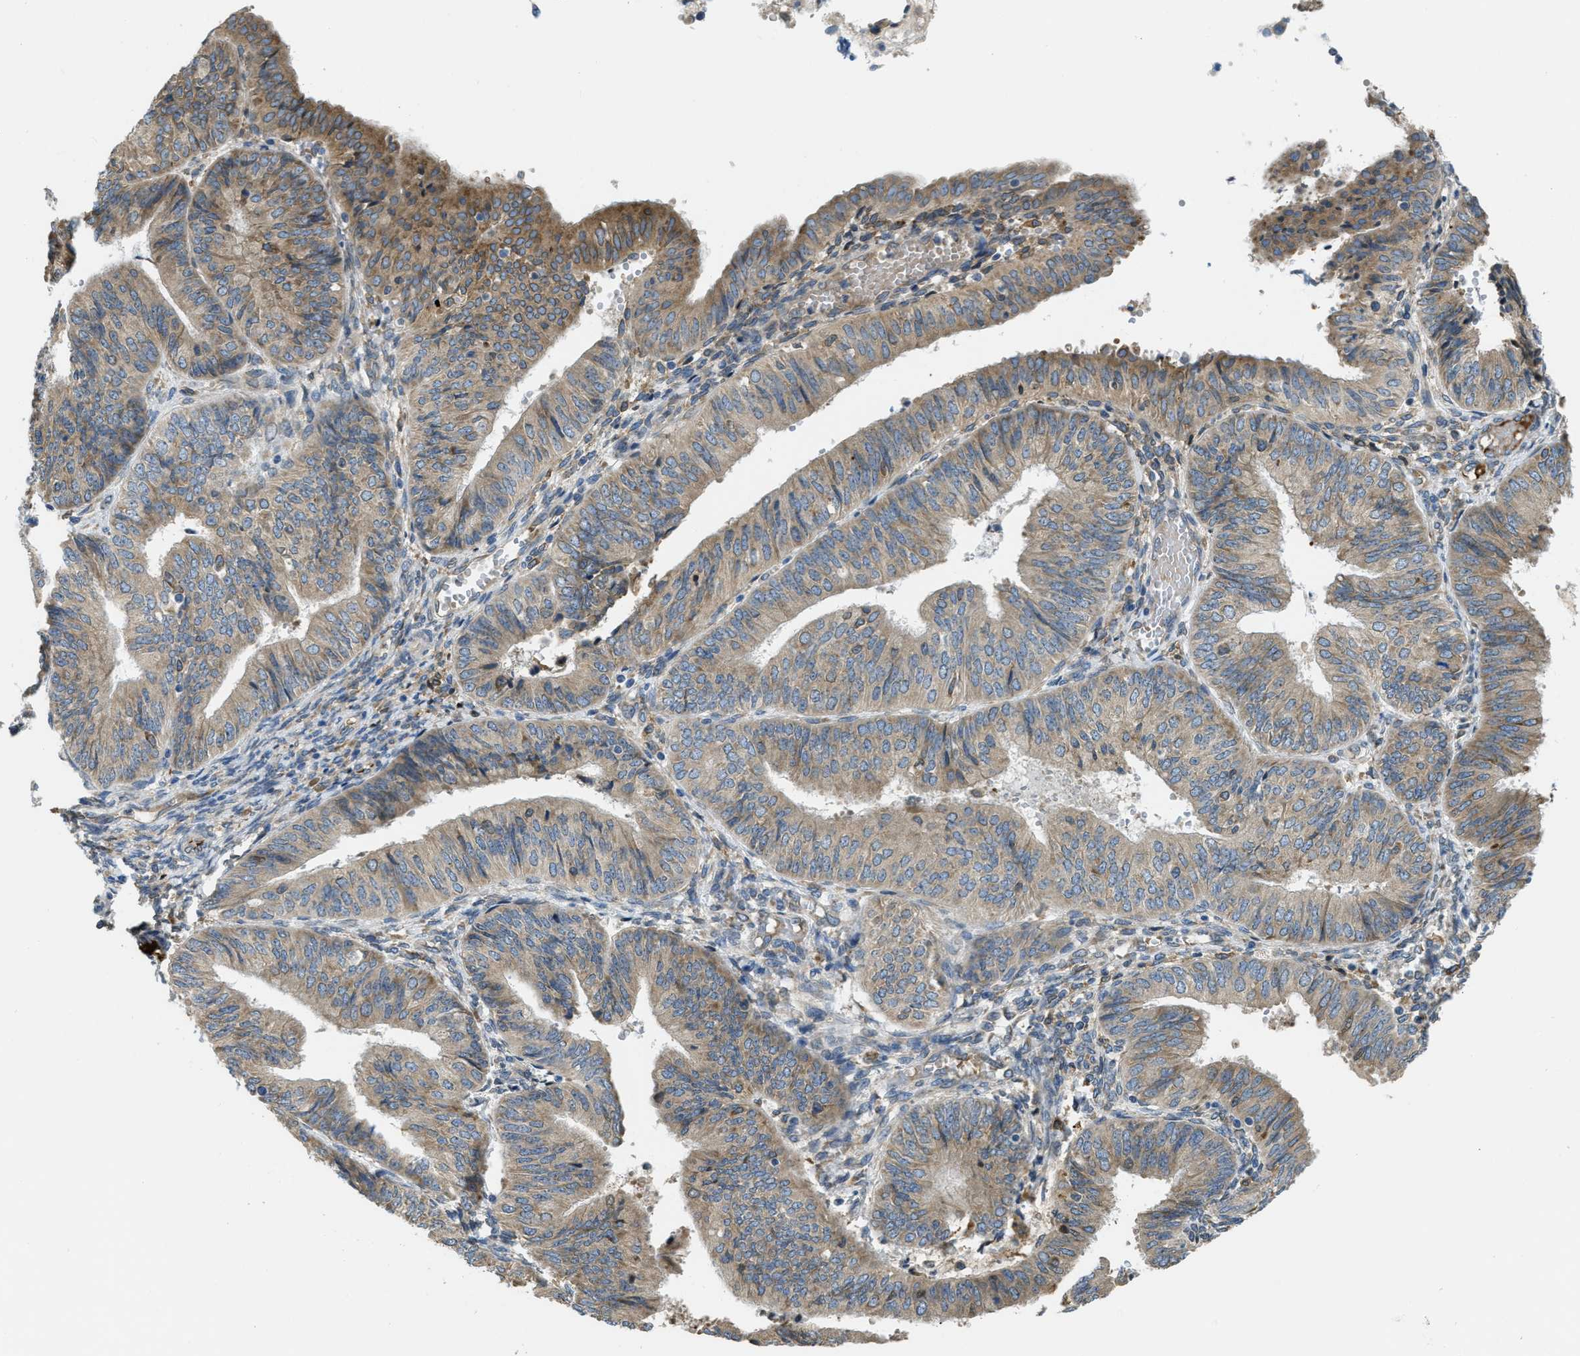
{"staining": {"intensity": "moderate", "quantity": ">75%", "location": "cytoplasmic/membranous"}, "tissue": "endometrial cancer", "cell_type": "Tumor cells", "image_type": "cancer", "snomed": [{"axis": "morphology", "description": "Adenocarcinoma, NOS"}, {"axis": "topography", "description": "Endometrium"}], "caption": "A photomicrograph of adenocarcinoma (endometrial) stained for a protein reveals moderate cytoplasmic/membranous brown staining in tumor cells.", "gene": "MPDU1", "patient": {"sex": "female", "age": 58}}